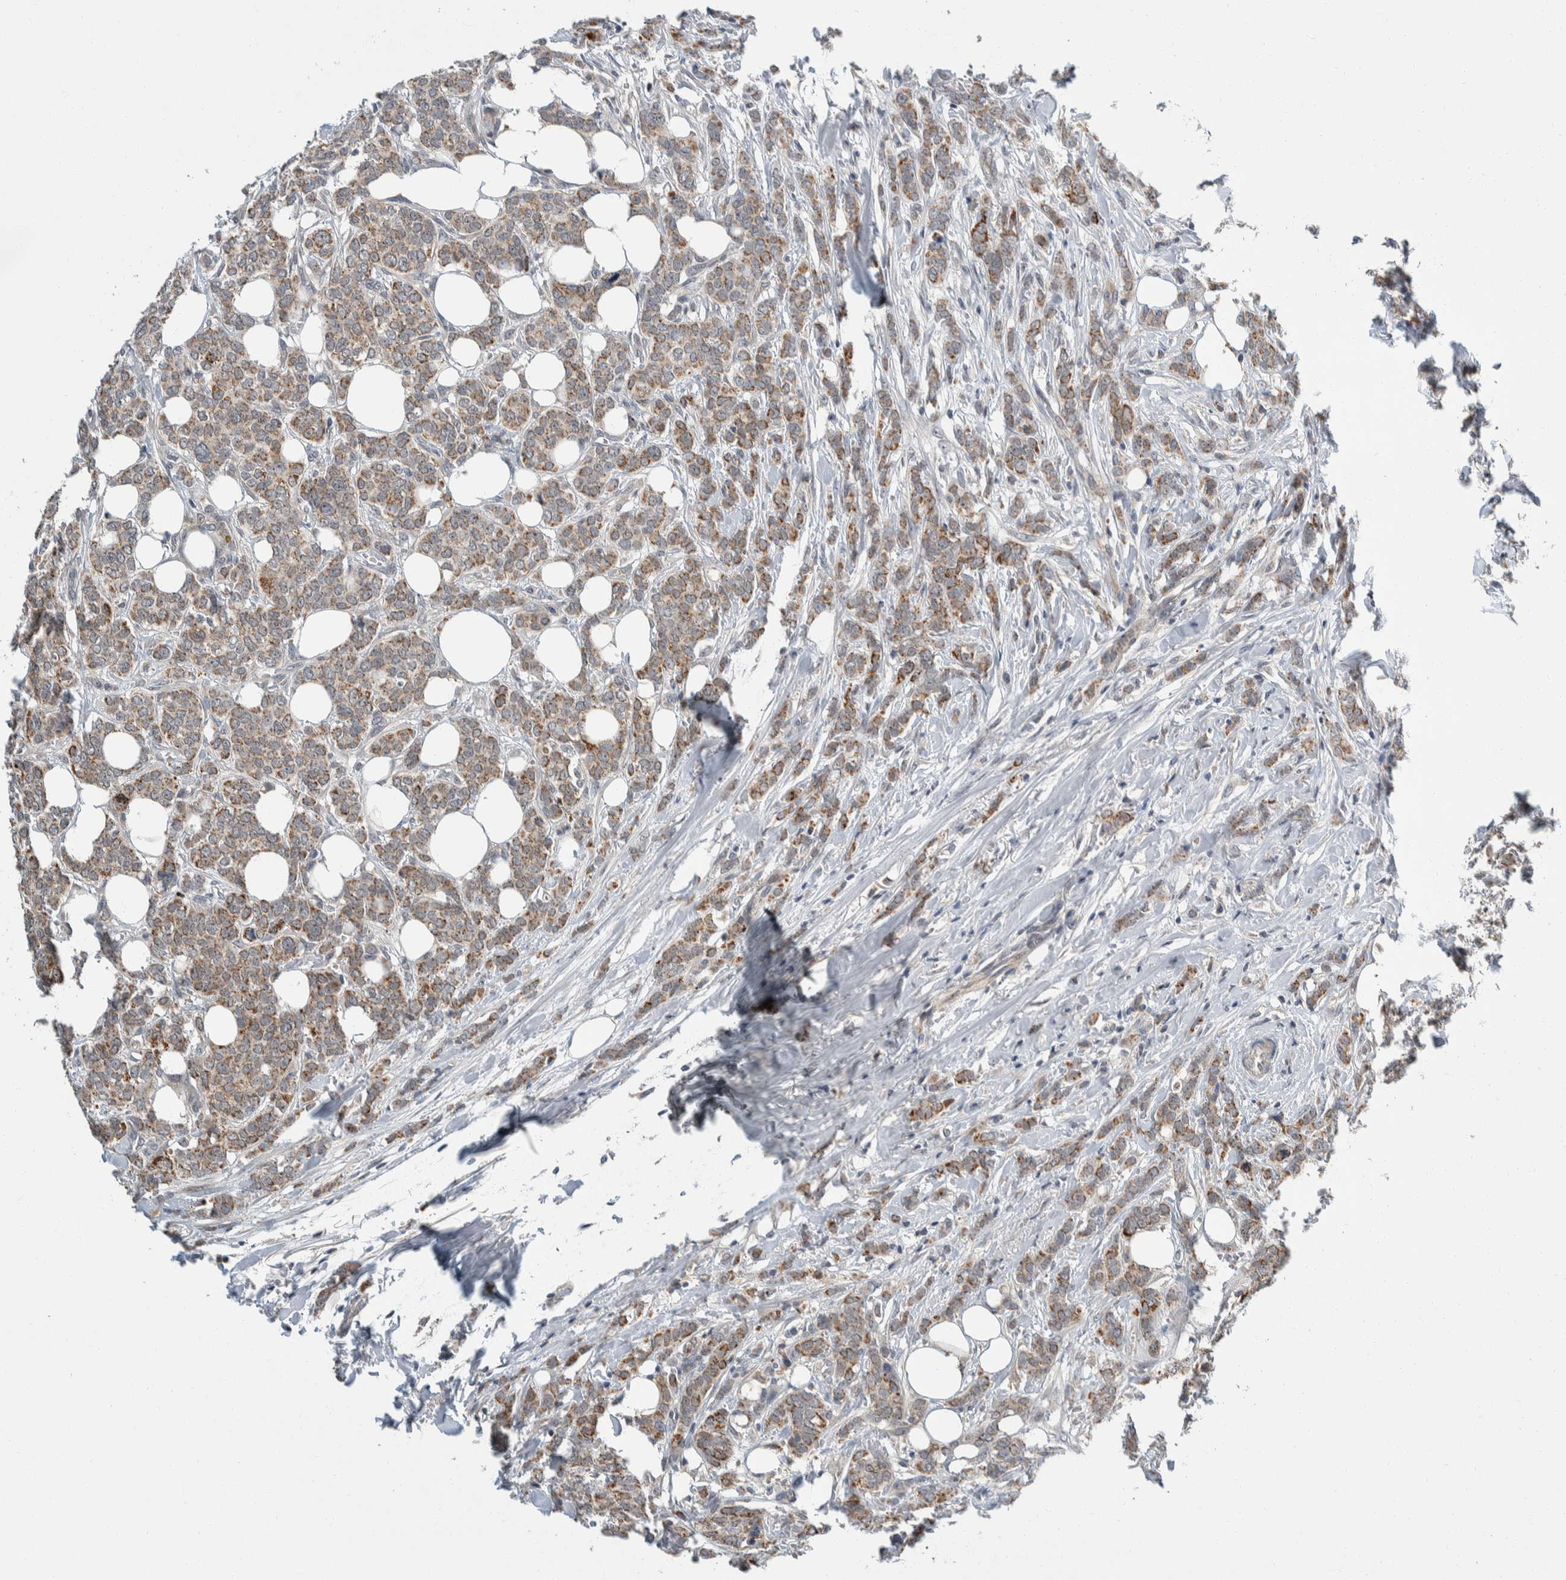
{"staining": {"intensity": "weak", "quantity": ">75%", "location": "cytoplasmic/membranous"}, "tissue": "breast cancer", "cell_type": "Tumor cells", "image_type": "cancer", "snomed": [{"axis": "morphology", "description": "Lobular carcinoma"}, {"axis": "topography", "description": "Skin"}, {"axis": "topography", "description": "Breast"}], "caption": "Immunohistochemistry (IHC) staining of breast cancer, which displays low levels of weak cytoplasmic/membranous expression in approximately >75% of tumor cells indicating weak cytoplasmic/membranous protein staining. The staining was performed using DAB (brown) for protein detection and nuclei were counterstained in hematoxylin (blue).", "gene": "SHPK", "patient": {"sex": "female", "age": 46}}